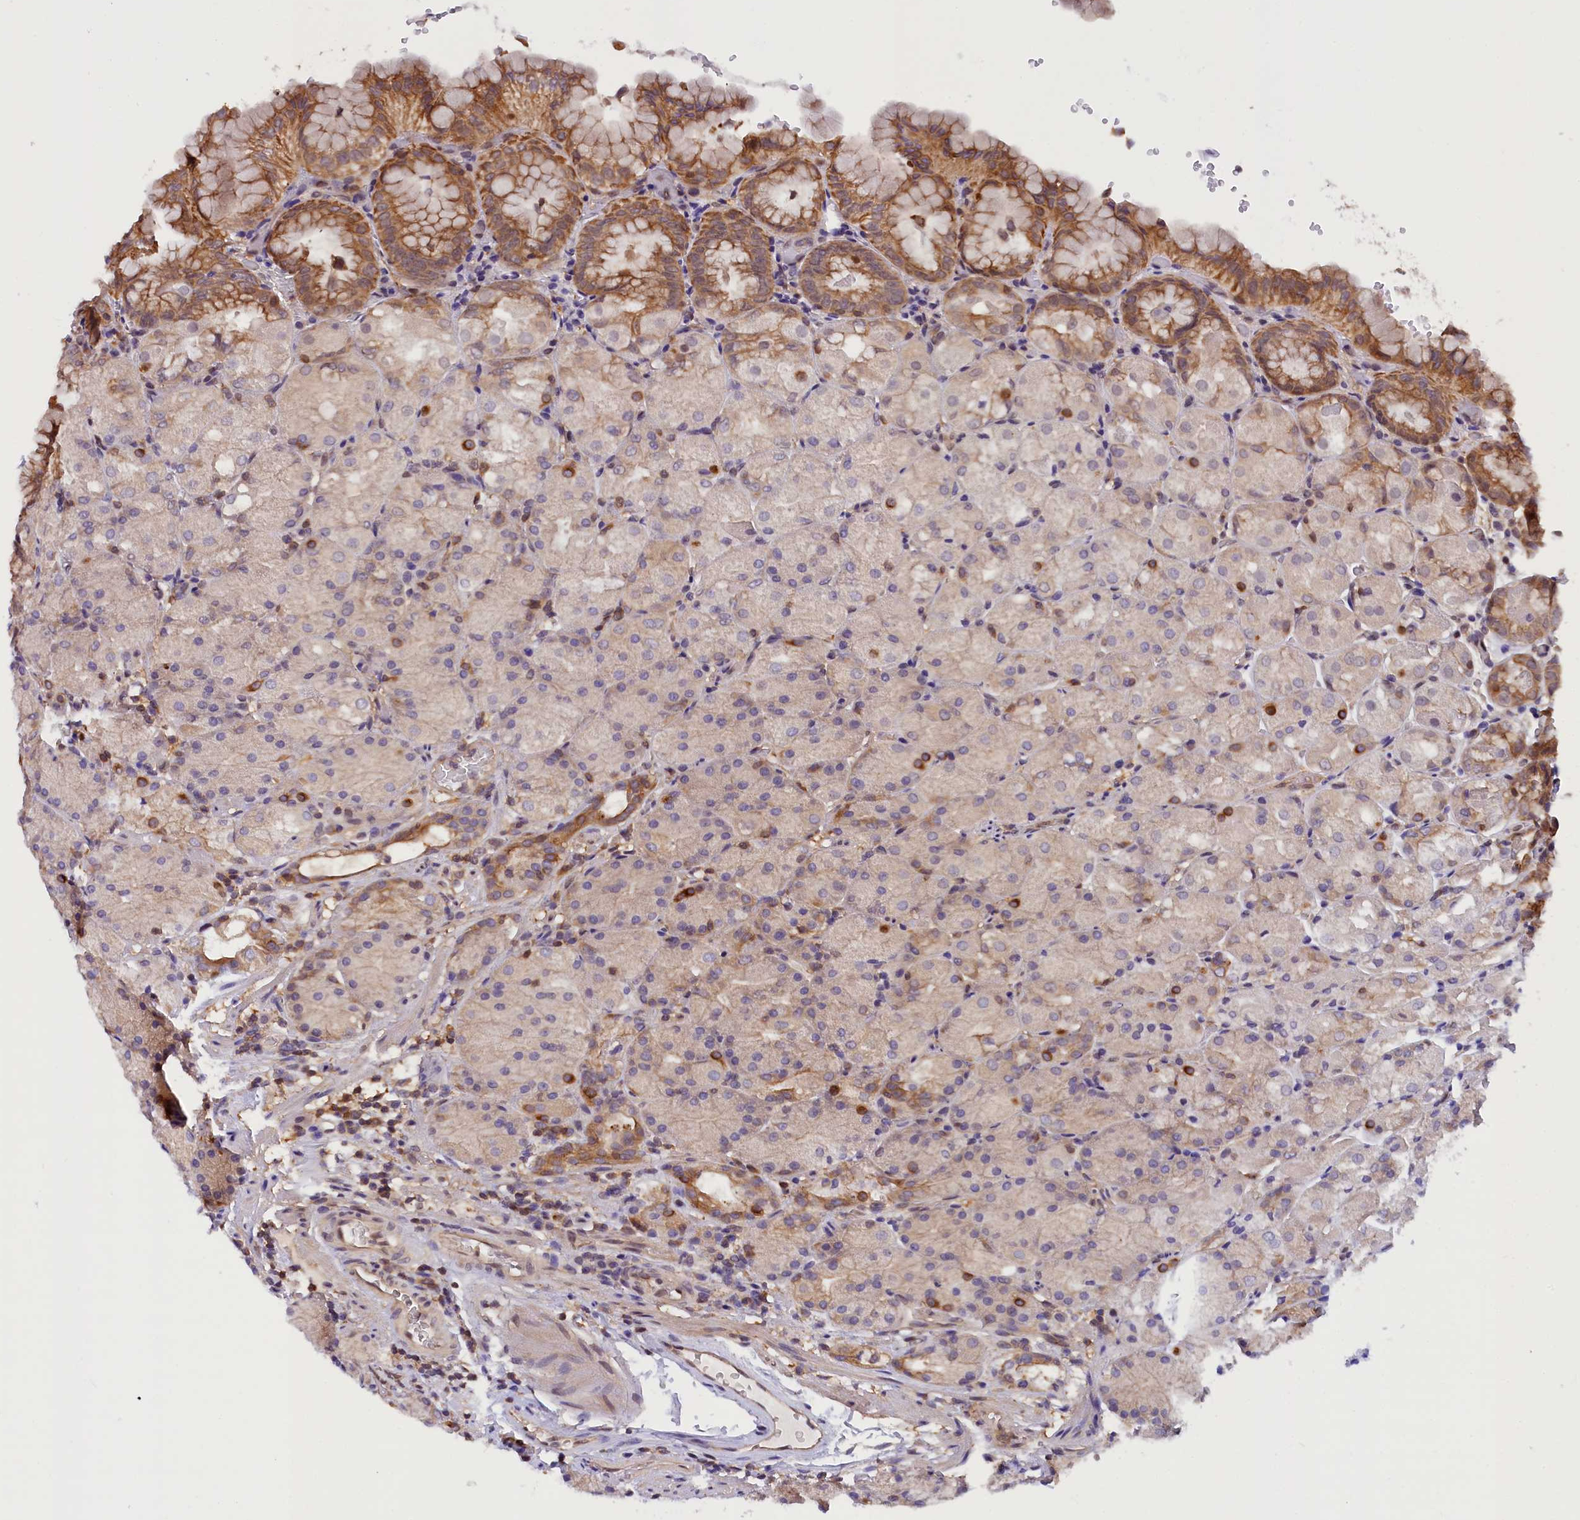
{"staining": {"intensity": "moderate", "quantity": "25%-75%", "location": "cytoplasmic/membranous"}, "tissue": "stomach", "cell_type": "Glandular cells", "image_type": "normal", "snomed": [{"axis": "morphology", "description": "Normal tissue, NOS"}, {"axis": "topography", "description": "Stomach, upper"}, {"axis": "topography", "description": "Stomach, lower"}], "caption": "Glandular cells reveal medium levels of moderate cytoplasmic/membranous expression in about 25%-75% of cells in normal stomach. Immunohistochemistry (ihc) stains the protein of interest in brown and the nuclei are stained blue.", "gene": "TBCB", "patient": {"sex": "male", "age": 62}}